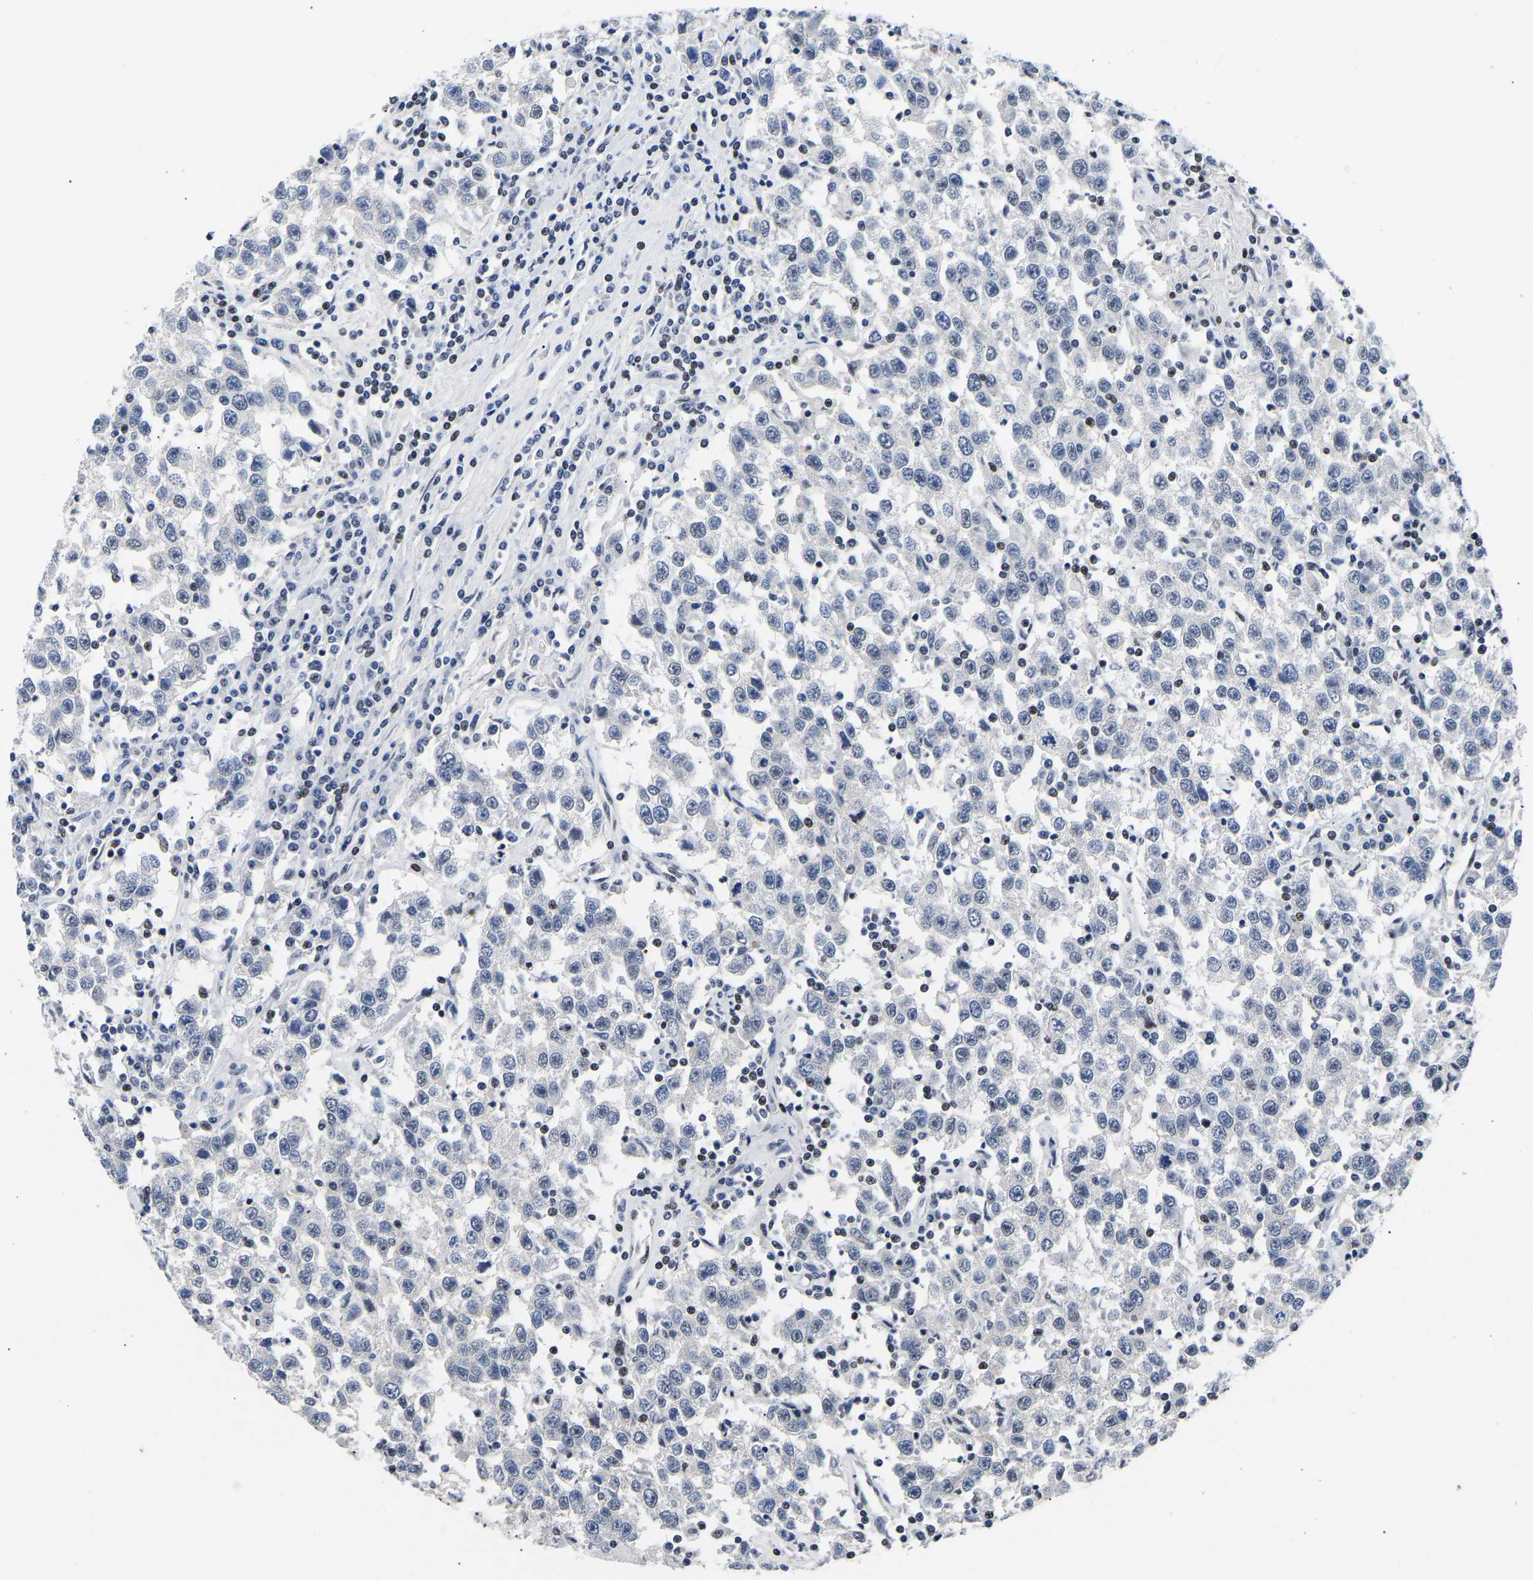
{"staining": {"intensity": "negative", "quantity": "none", "location": "none"}, "tissue": "testis cancer", "cell_type": "Tumor cells", "image_type": "cancer", "snomed": [{"axis": "morphology", "description": "Seminoma, NOS"}, {"axis": "topography", "description": "Testis"}], "caption": "Tumor cells show no significant expression in testis cancer.", "gene": "PTRHD1", "patient": {"sex": "male", "age": 41}}